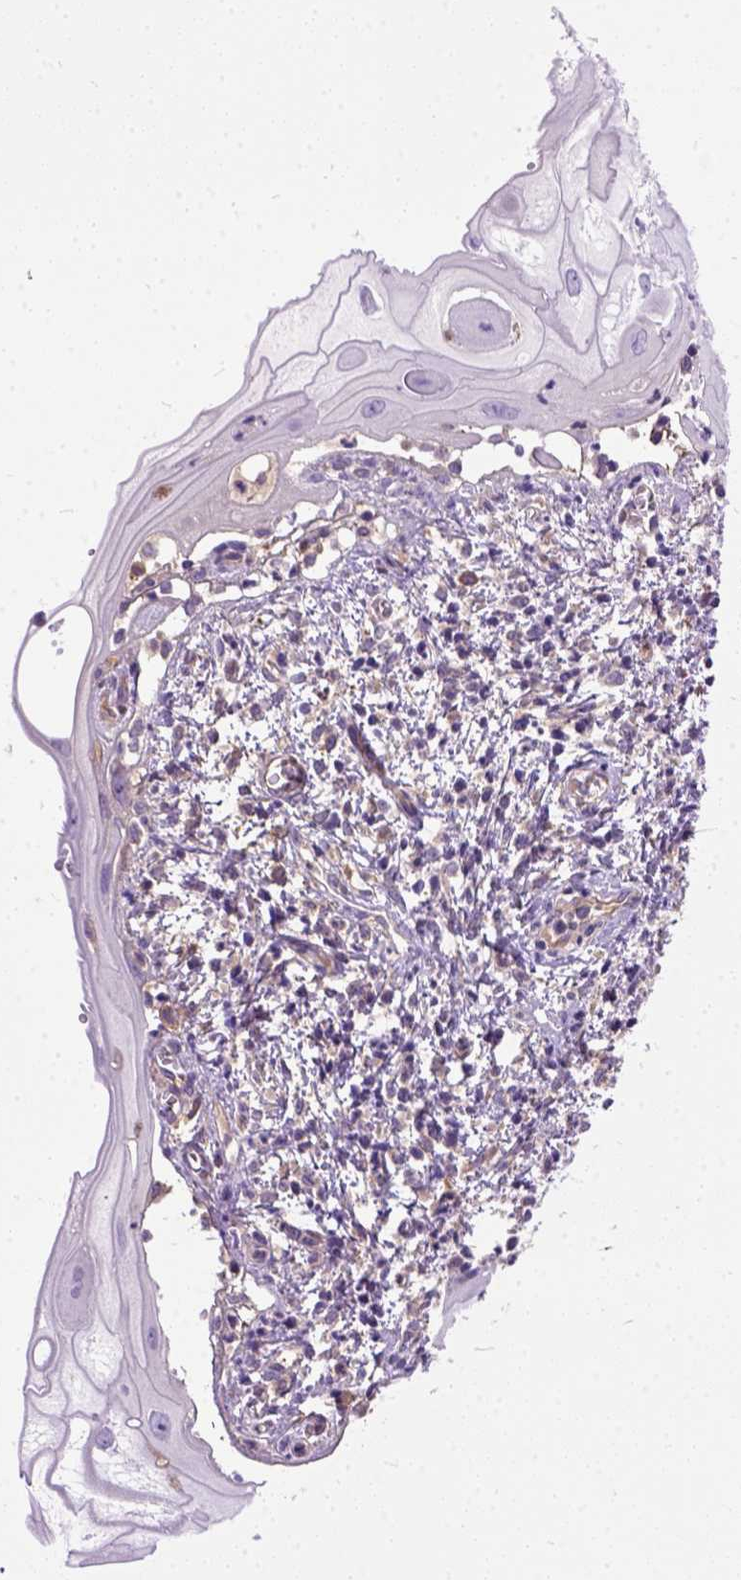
{"staining": {"intensity": "negative", "quantity": "none", "location": "none"}, "tissue": "cervical cancer", "cell_type": "Tumor cells", "image_type": "cancer", "snomed": [{"axis": "morphology", "description": "Squamous cell carcinoma, NOS"}, {"axis": "topography", "description": "Cervix"}], "caption": "Tumor cells are negative for brown protein staining in squamous cell carcinoma (cervical).", "gene": "SEMA4F", "patient": {"sex": "female", "age": 30}}